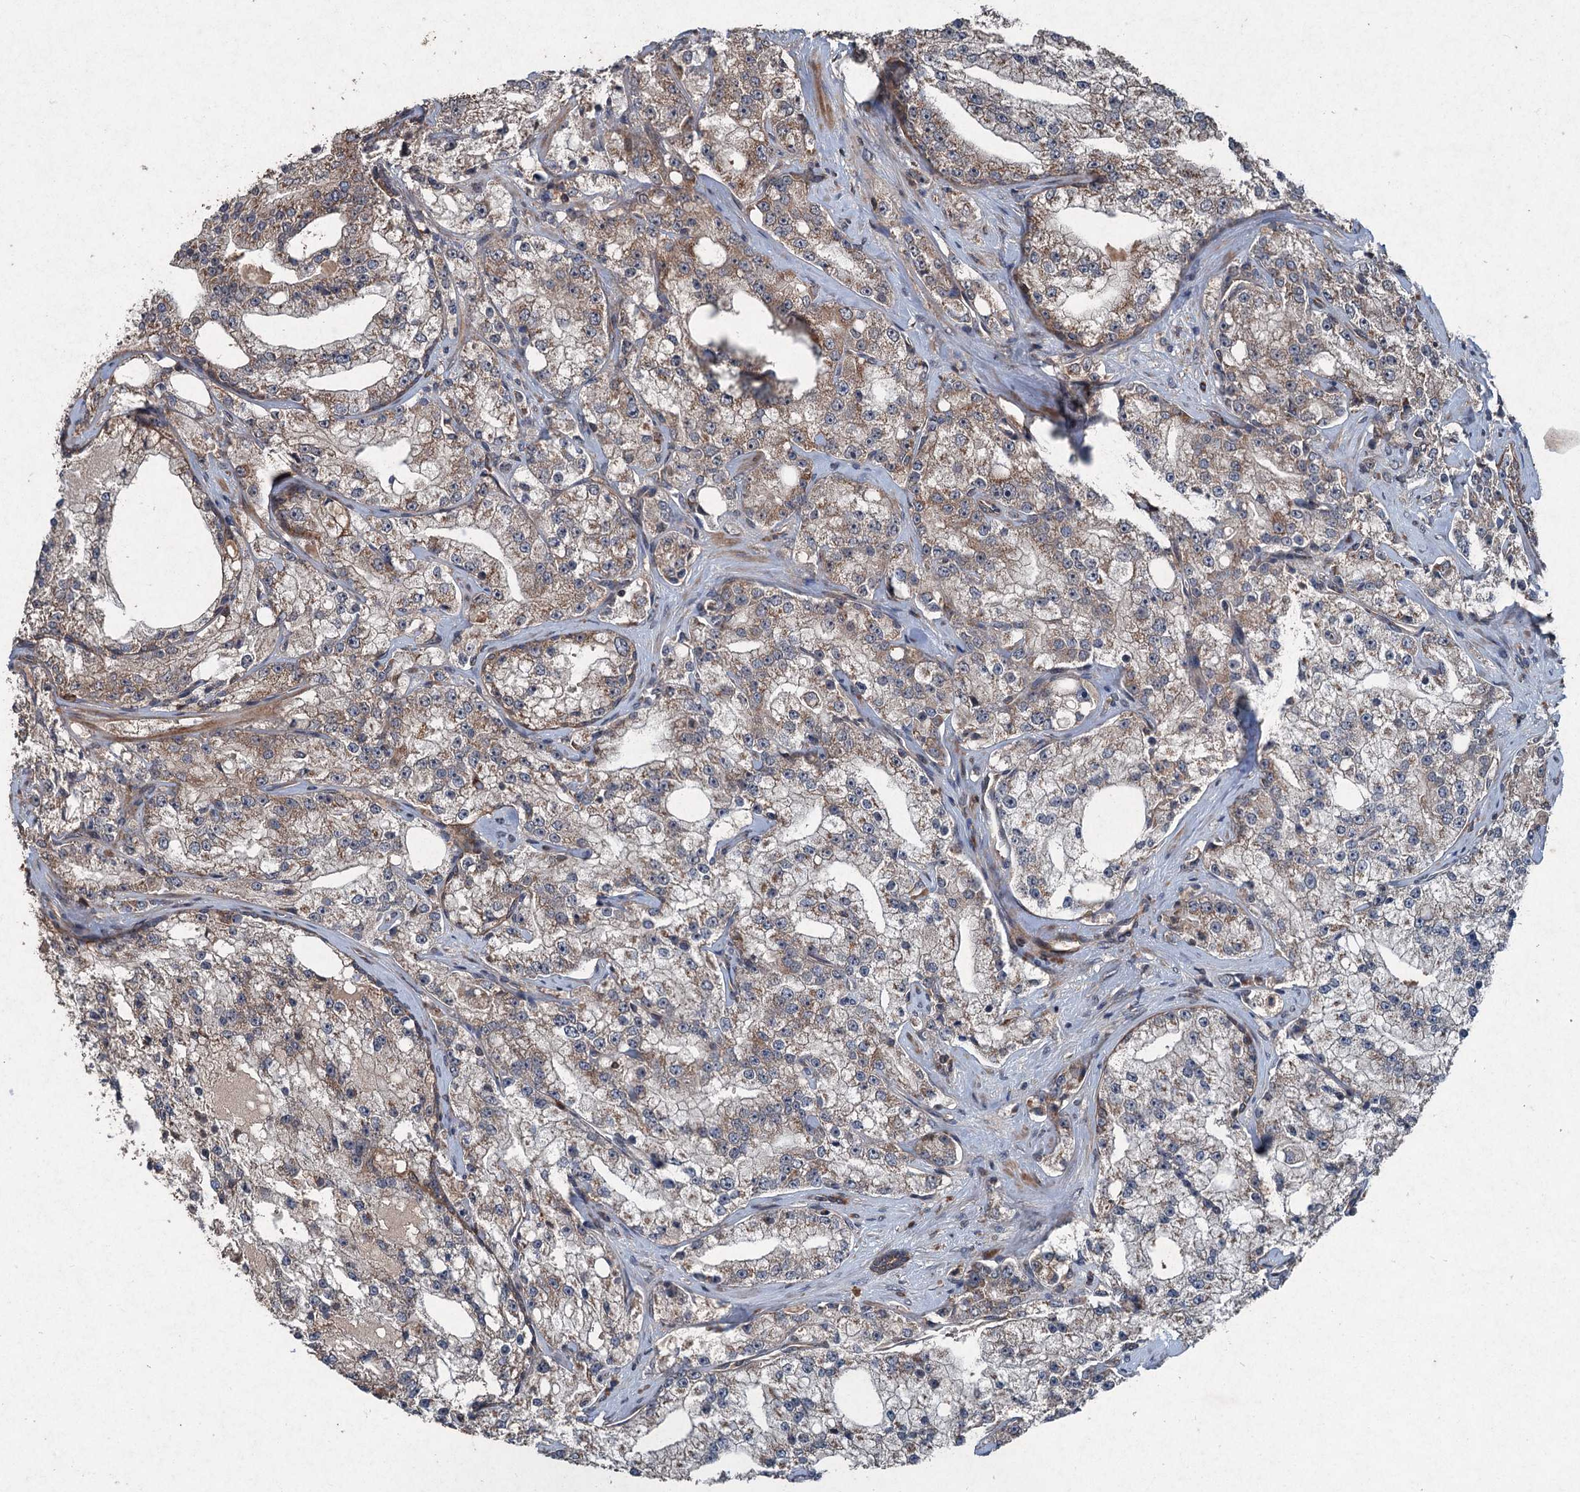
{"staining": {"intensity": "weak", "quantity": ">75%", "location": "cytoplasmic/membranous"}, "tissue": "prostate cancer", "cell_type": "Tumor cells", "image_type": "cancer", "snomed": [{"axis": "morphology", "description": "Adenocarcinoma, High grade"}, {"axis": "topography", "description": "Prostate"}], "caption": "Immunohistochemical staining of prostate cancer reveals weak cytoplasmic/membranous protein expression in approximately >75% of tumor cells.", "gene": "ALAS1", "patient": {"sex": "male", "age": 64}}